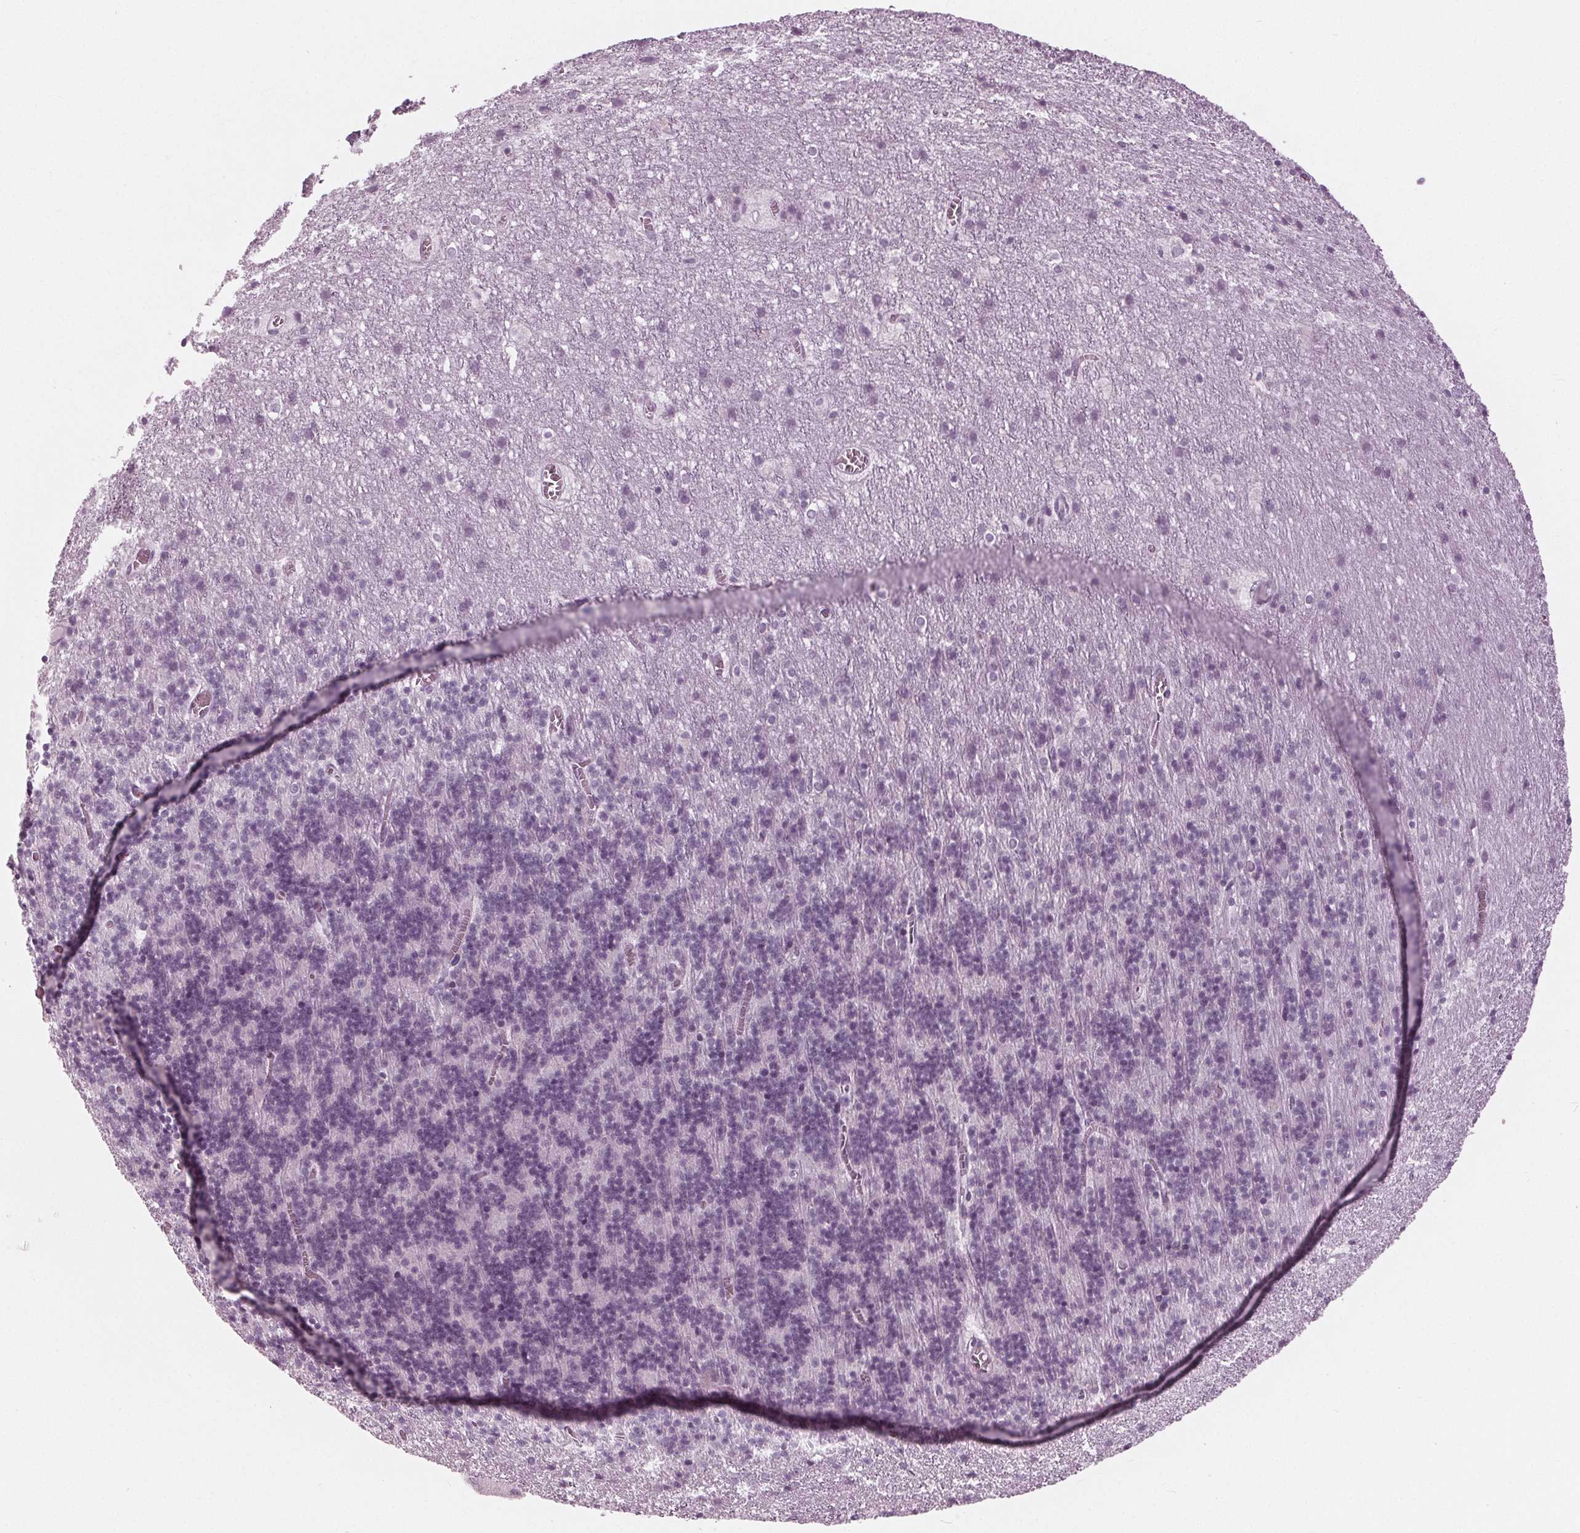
{"staining": {"intensity": "negative", "quantity": "none", "location": "none"}, "tissue": "cerebellum", "cell_type": "Cells in granular layer", "image_type": "normal", "snomed": [{"axis": "morphology", "description": "Normal tissue, NOS"}, {"axis": "topography", "description": "Cerebellum"}], "caption": "Cerebellum stained for a protein using IHC displays no expression cells in granular layer.", "gene": "KRT28", "patient": {"sex": "male", "age": 70}}